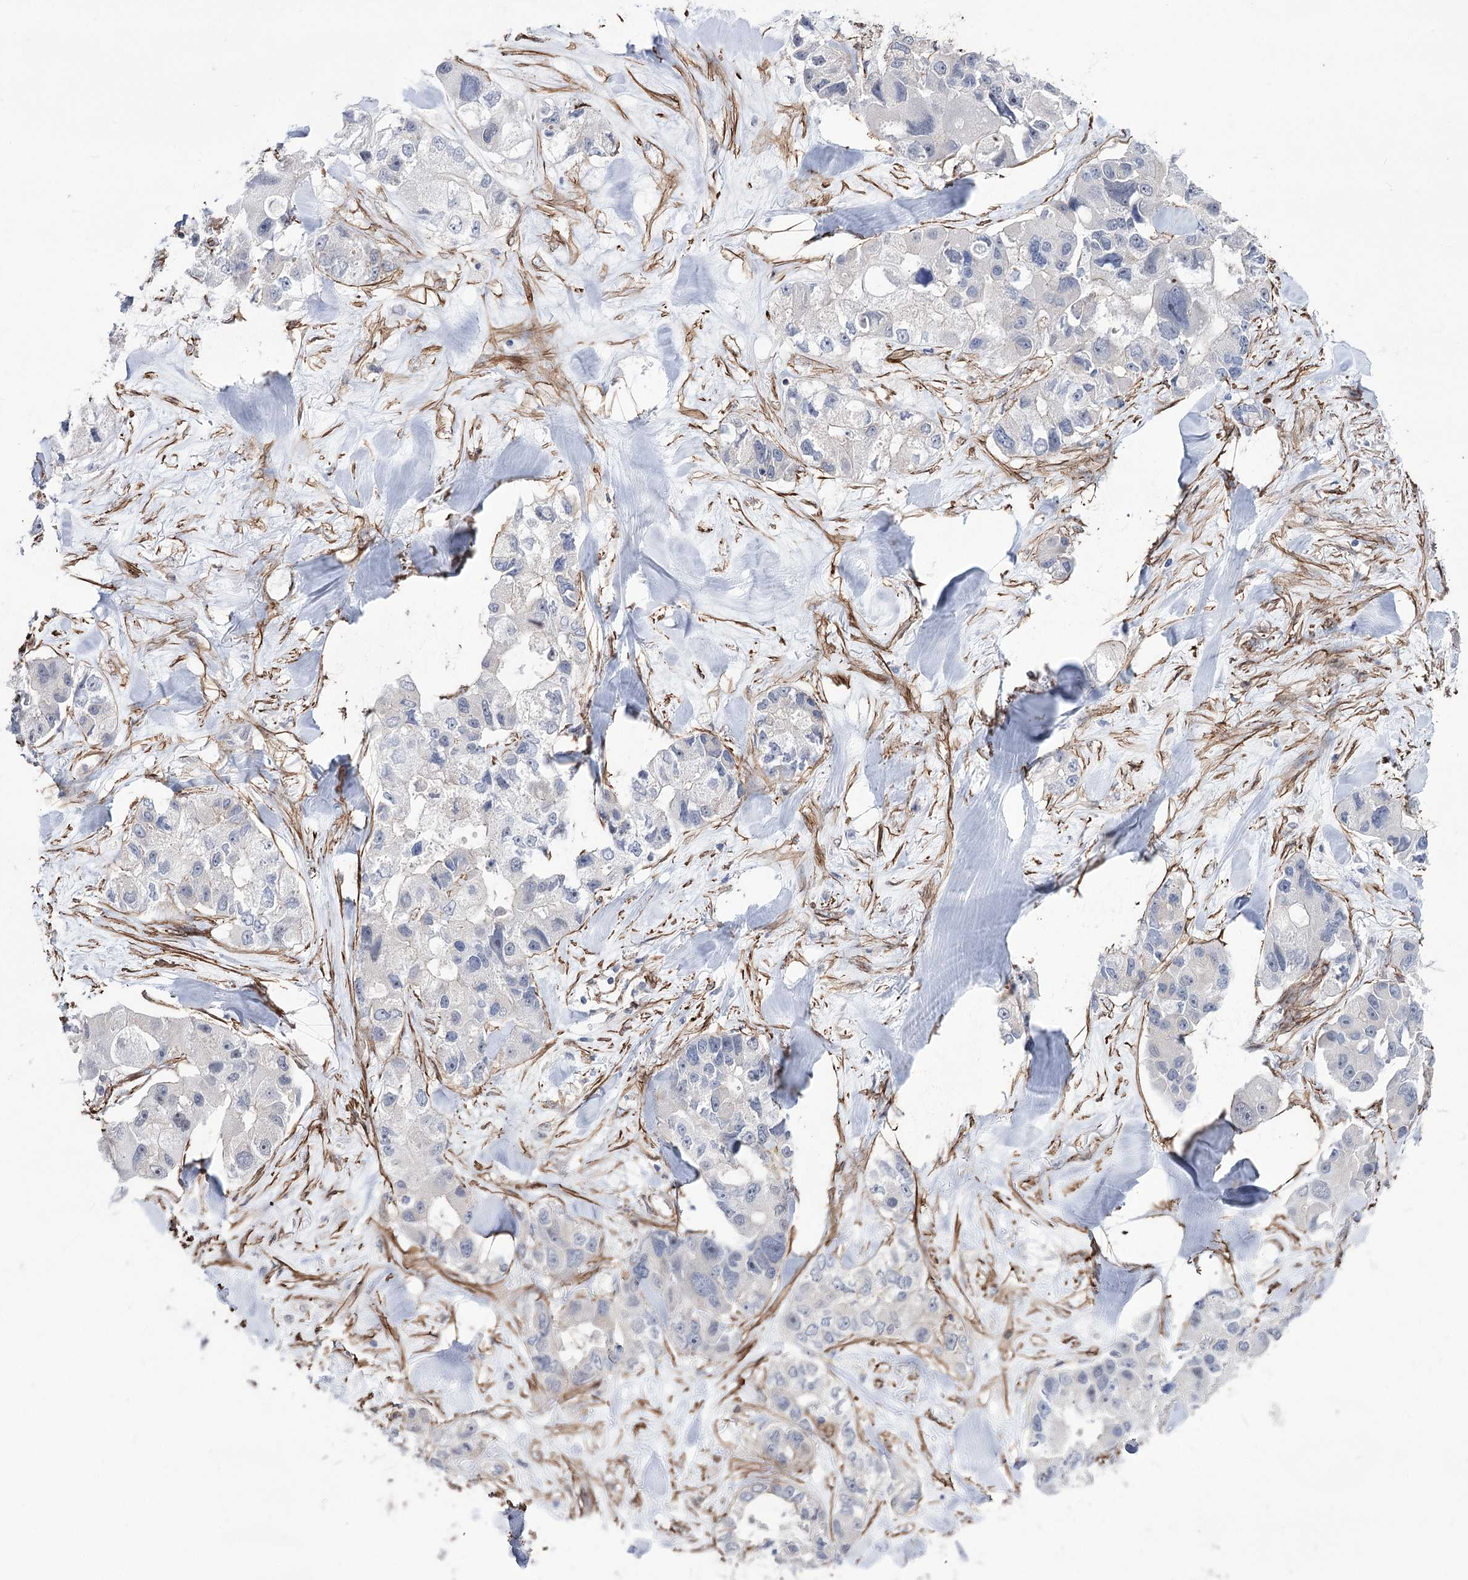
{"staining": {"intensity": "negative", "quantity": "none", "location": "none"}, "tissue": "lung cancer", "cell_type": "Tumor cells", "image_type": "cancer", "snomed": [{"axis": "morphology", "description": "Adenocarcinoma, NOS"}, {"axis": "topography", "description": "Lung"}], "caption": "Immunohistochemical staining of lung adenocarcinoma reveals no significant staining in tumor cells.", "gene": "ARHGAP20", "patient": {"sex": "female", "age": 54}}